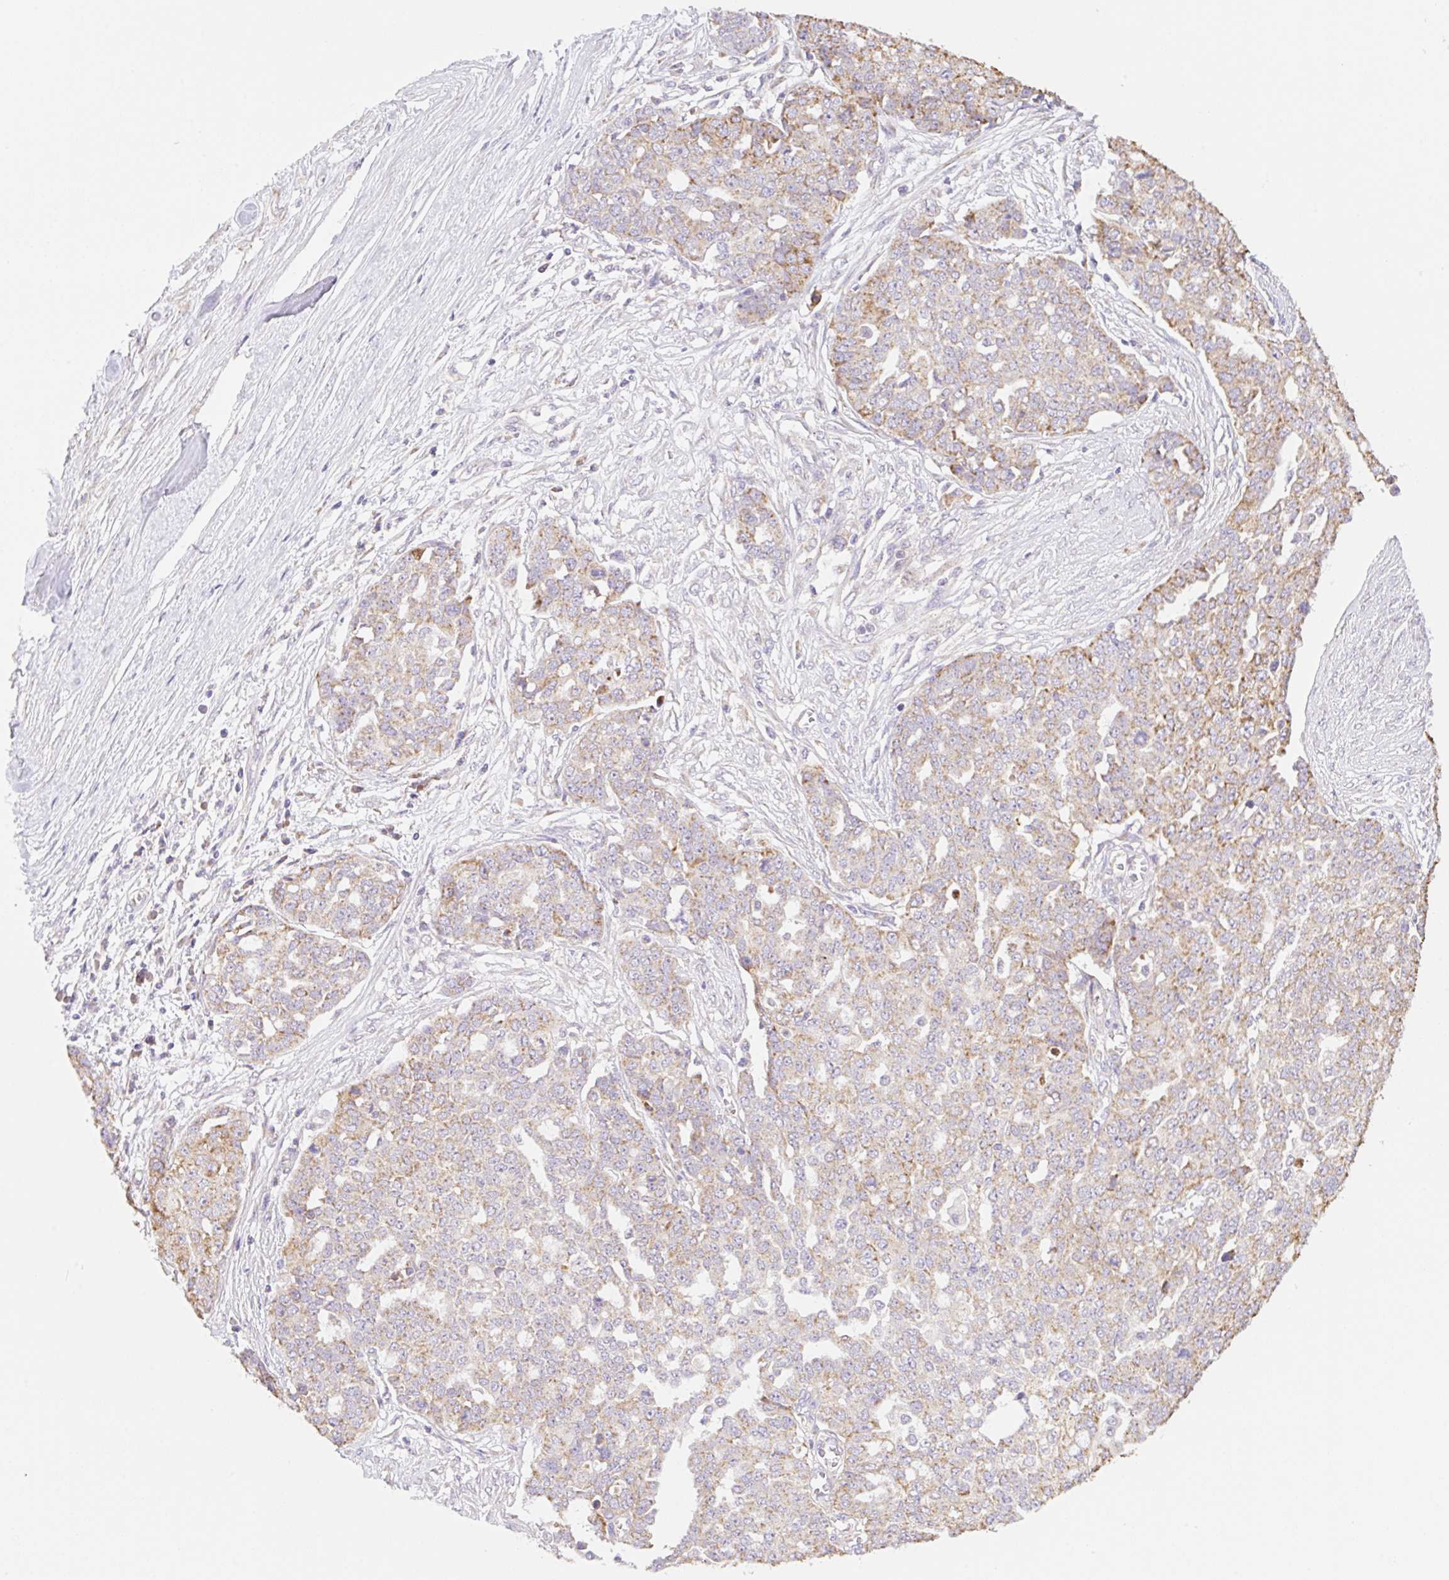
{"staining": {"intensity": "moderate", "quantity": "25%-75%", "location": "cytoplasmic/membranous"}, "tissue": "ovarian cancer", "cell_type": "Tumor cells", "image_type": "cancer", "snomed": [{"axis": "morphology", "description": "Cystadenocarcinoma, serous, NOS"}, {"axis": "topography", "description": "Soft tissue"}, {"axis": "topography", "description": "Ovary"}], "caption": "Immunohistochemical staining of human ovarian serous cystadenocarcinoma reveals medium levels of moderate cytoplasmic/membranous protein positivity in about 25%-75% of tumor cells. (brown staining indicates protein expression, while blue staining denotes nuclei).", "gene": "COPZ2", "patient": {"sex": "female", "age": 57}}